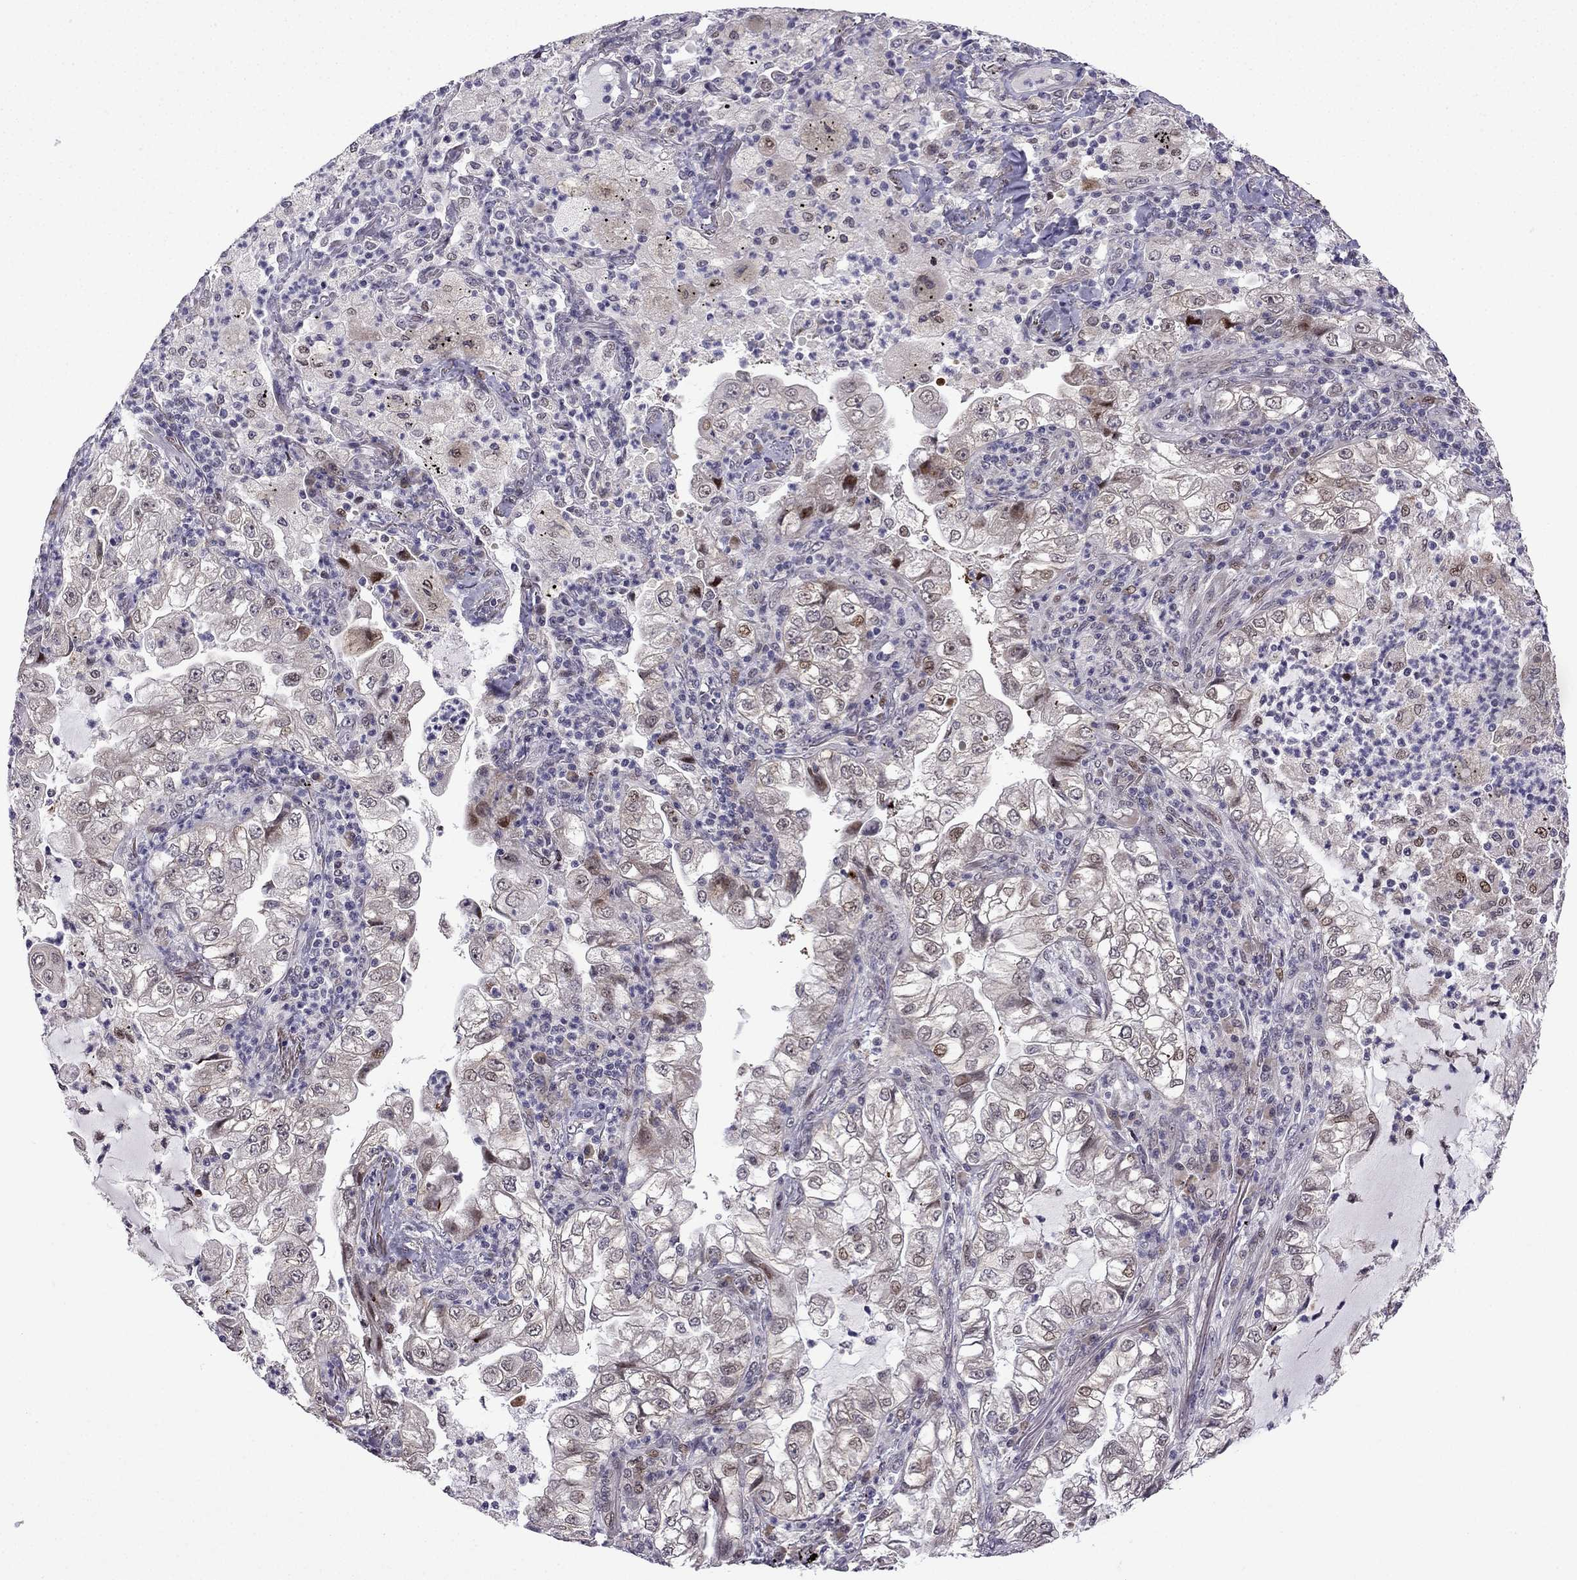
{"staining": {"intensity": "negative", "quantity": "none", "location": "none"}, "tissue": "lung cancer", "cell_type": "Tumor cells", "image_type": "cancer", "snomed": [{"axis": "morphology", "description": "Adenocarcinoma, NOS"}, {"axis": "topography", "description": "Lung"}], "caption": "DAB immunohistochemical staining of human lung cancer (adenocarcinoma) shows no significant staining in tumor cells.", "gene": "FGF3", "patient": {"sex": "female", "age": 73}}